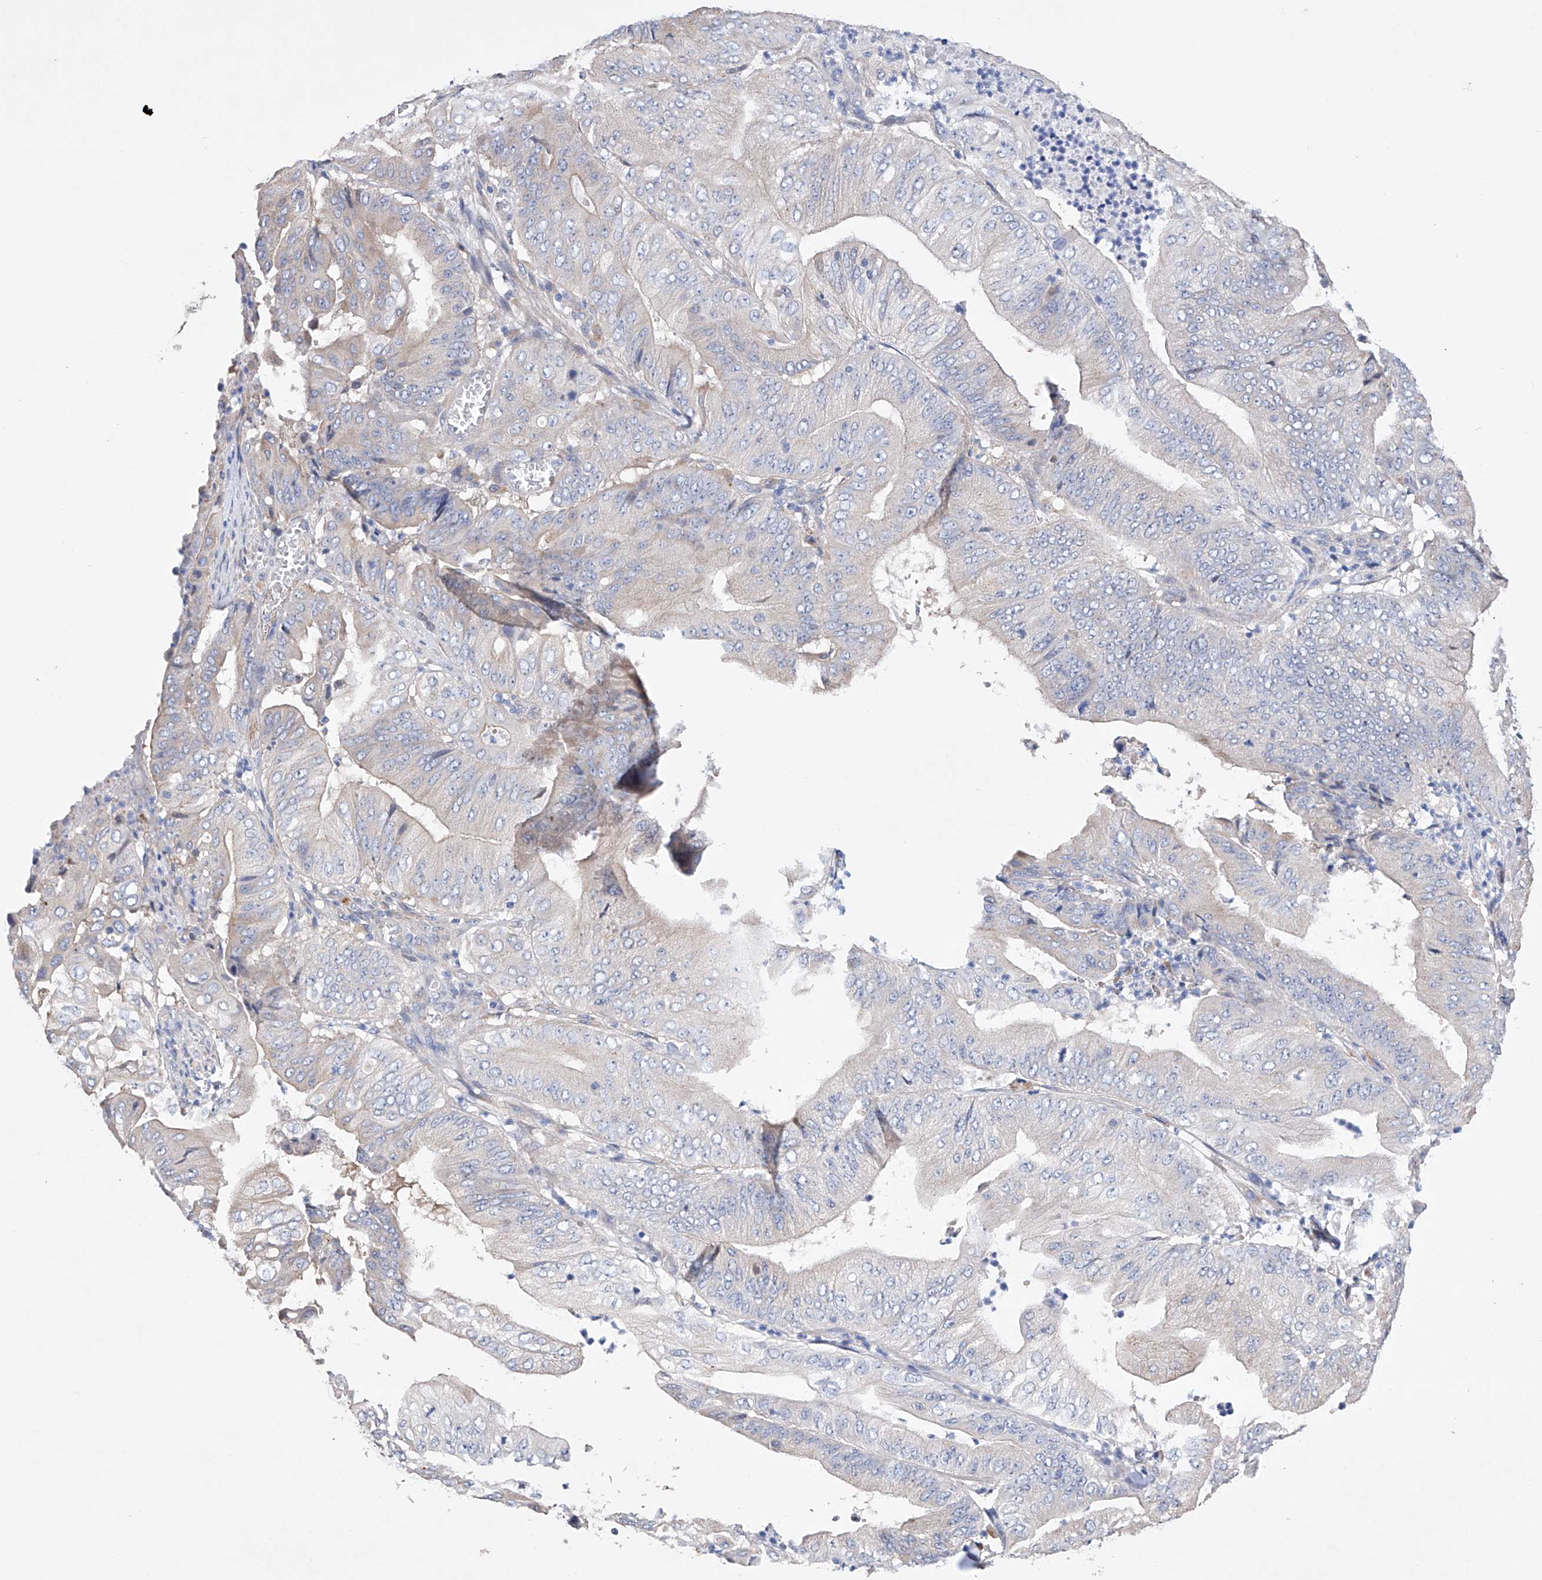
{"staining": {"intensity": "negative", "quantity": "none", "location": "none"}, "tissue": "pancreatic cancer", "cell_type": "Tumor cells", "image_type": "cancer", "snomed": [{"axis": "morphology", "description": "Adenocarcinoma, NOS"}, {"axis": "topography", "description": "Pancreas"}], "caption": "This is an IHC photomicrograph of human pancreatic cancer. There is no staining in tumor cells.", "gene": "AFG1L", "patient": {"sex": "female", "age": 77}}